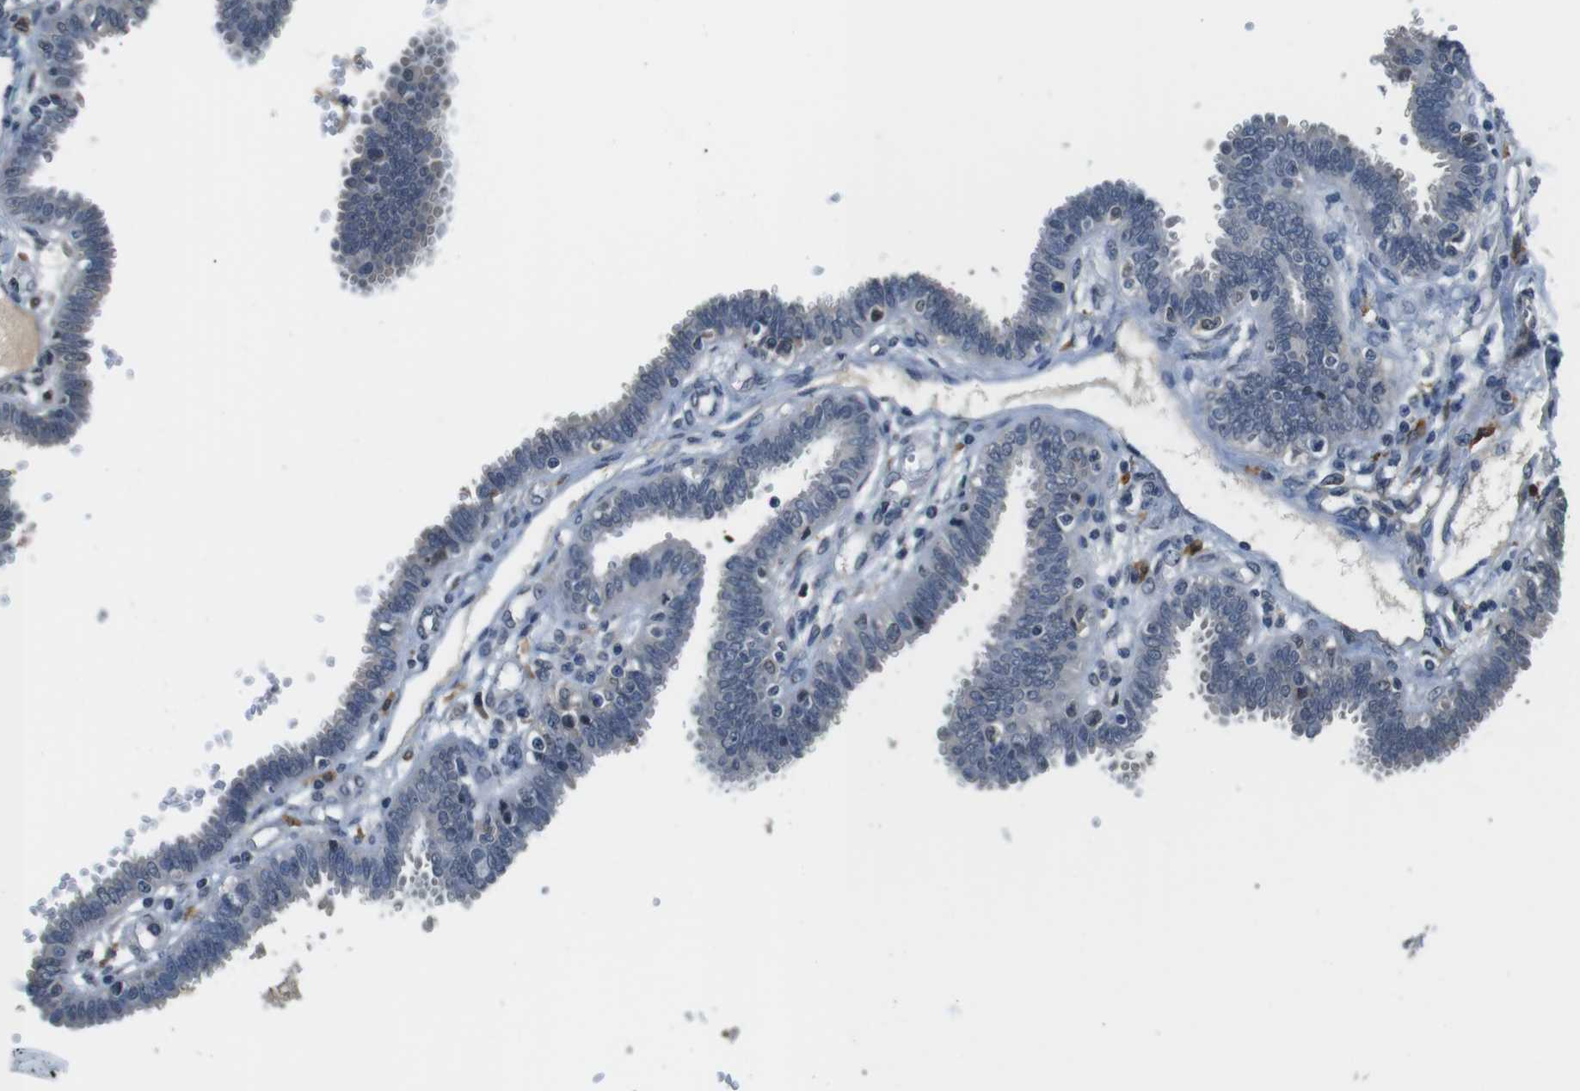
{"staining": {"intensity": "negative", "quantity": "none", "location": "none"}, "tissue": "fallopian tube", "cell_type": "Glandular cells", "image_type": "normal", "snomed": [{"axis": "morphology", "description": "Normal tissue, NOS"}, {"axis": "topography", "description": "Fallopian tube"}], "caption": "Fallopian tube was stained to show a protein in brown. There is no significant staining in glandular cells.", "gene": "CD163L1", "patient": {"sex": "female", "age": 32}}